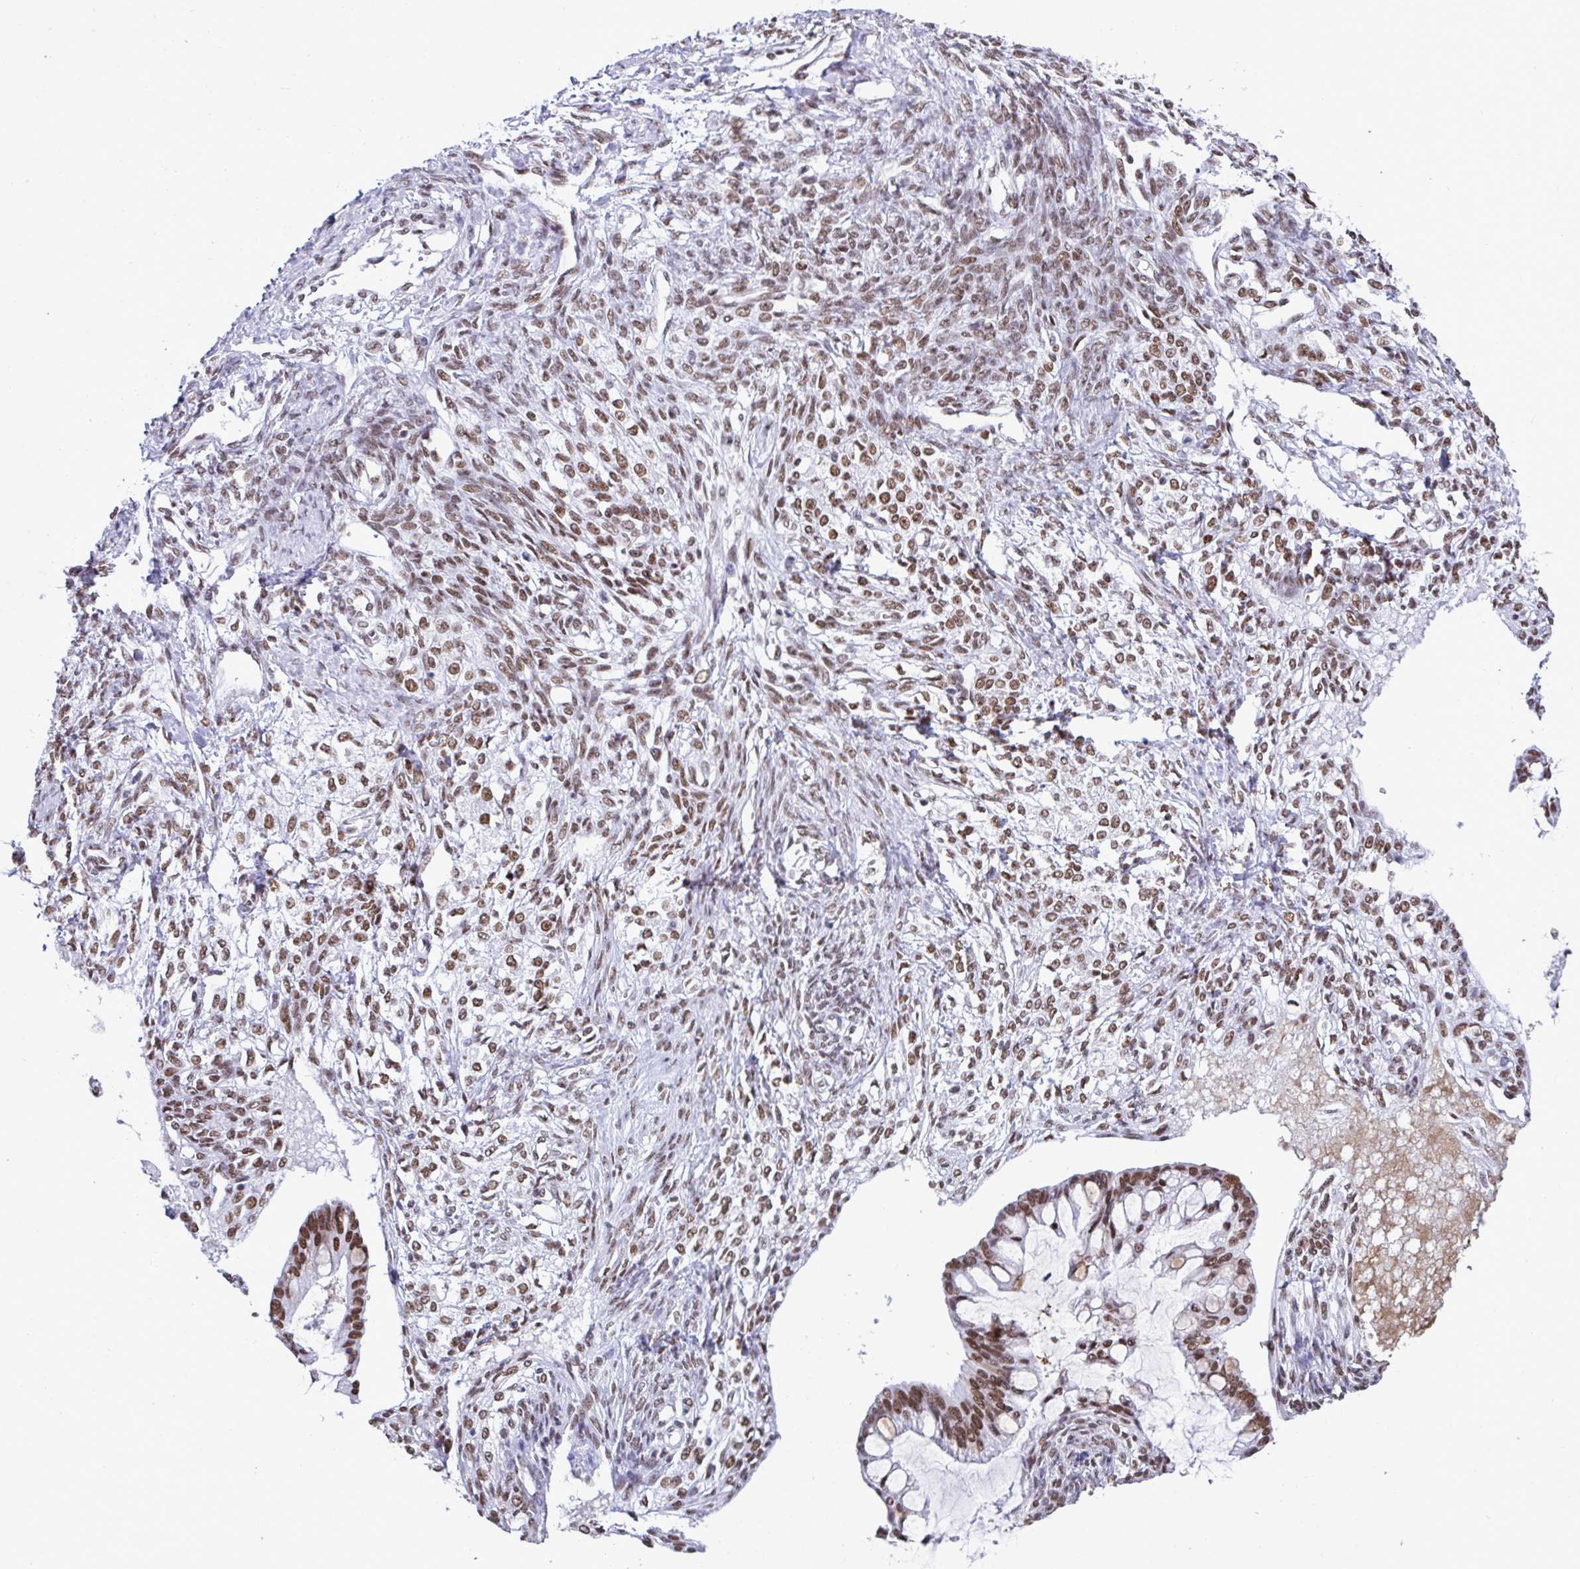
{"staining": {"intensity": "moderate", "quantity": ">75%", "location": "nuclear"}, "tissue": "ovarian cancer", "cell_type": "Tumor cells", "image_type": "cancer", "snomed": [{"axis": "morphology", "description": "Cystadenocarcinoma, mucinous, NOS"}, {"axis": "topography", "description": "Ovary"}], "caption": "Protein expression analysis of mucinous cystadenocarcinoma (ovarian) reveals moderate nuclear expression in approximately >75% of tumor cells.", "gene": "DDX52", "patient": {"sex": "female", "age": 73}}